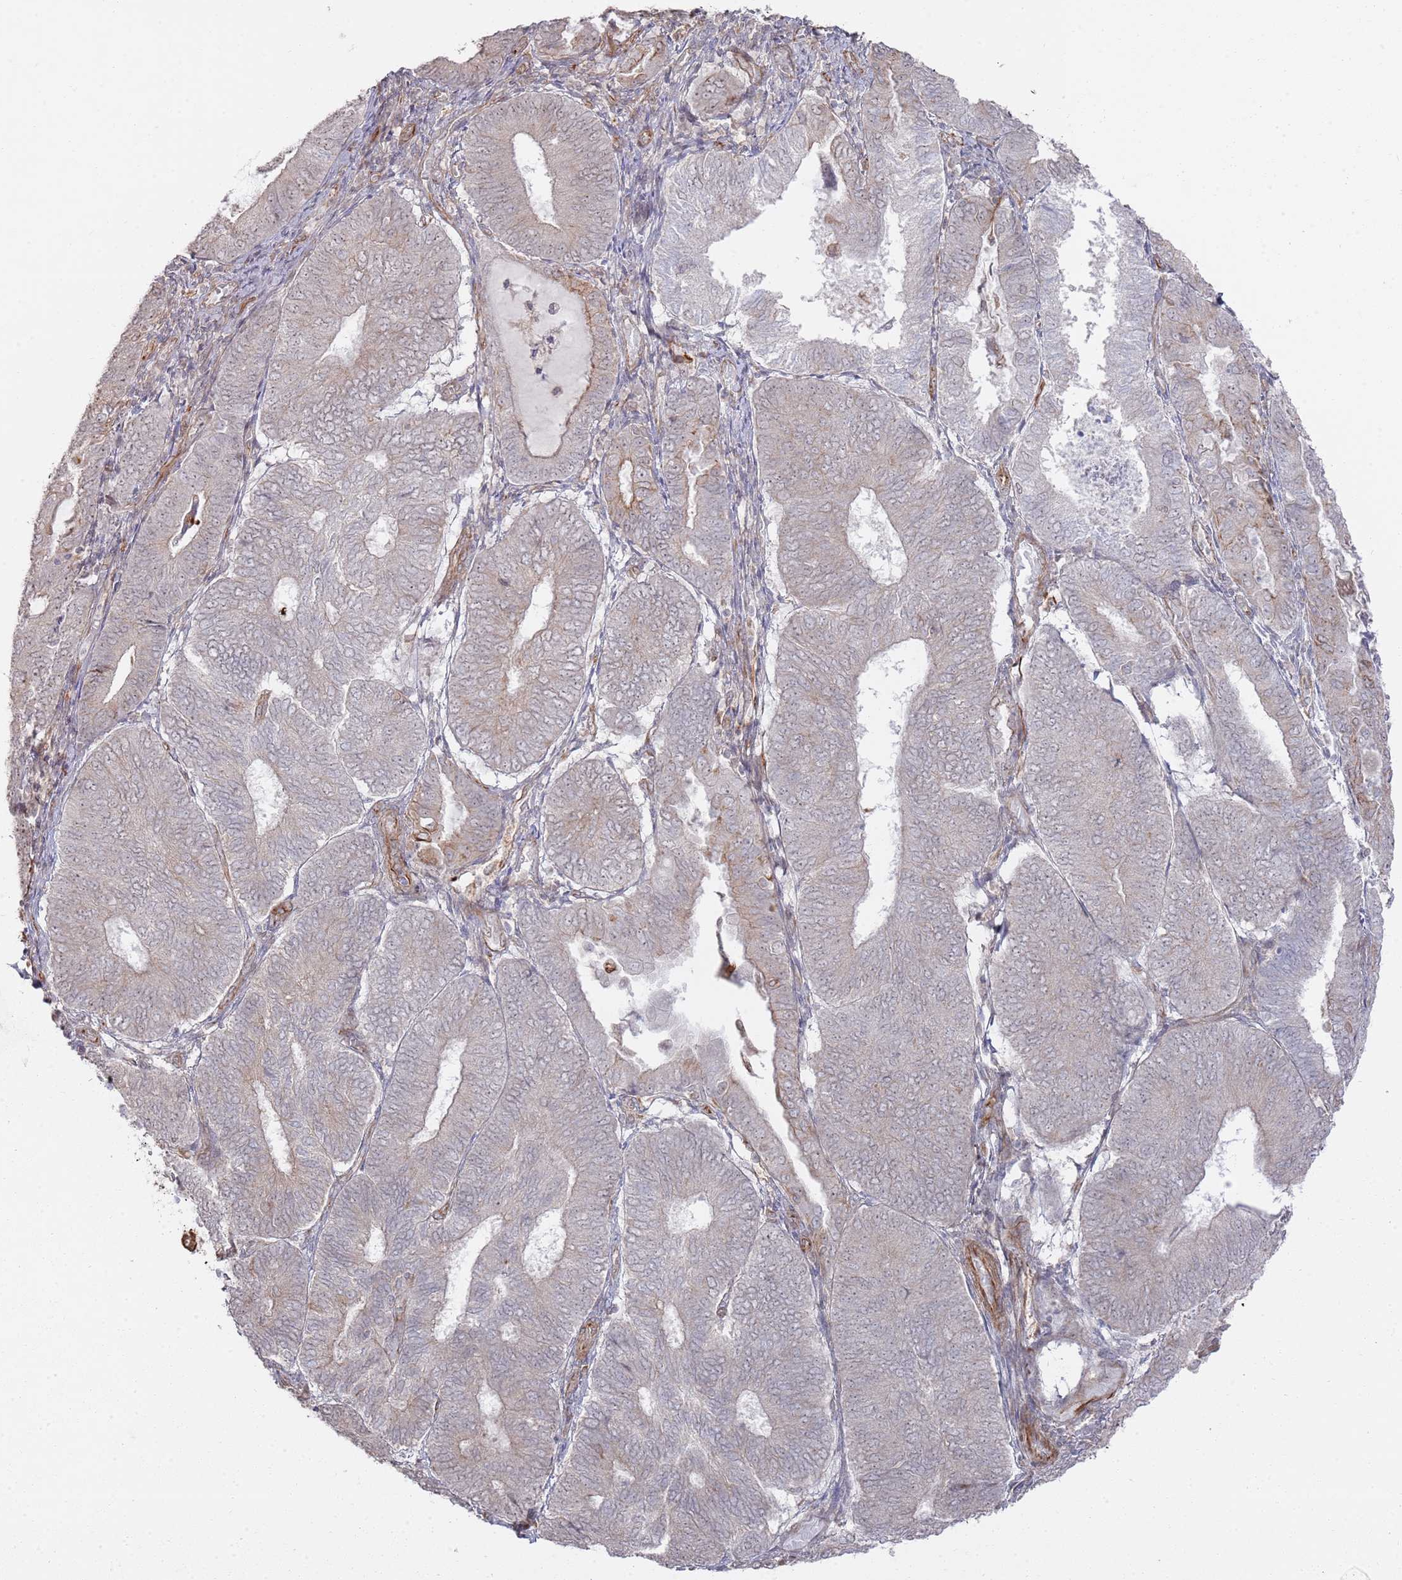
{"staining": {"intensity": "weak", "quantity": "<25%", "location": "cytoplasmic/membranous"}, "tissue": "endometrial cancer", "cell_type": "Tumor cells", "image_type": "cancer", "snomed": [{"axis": "morphology", "description": "Adenocarcinoma, NOS"}, {"axis": "topography", "description": "Endometrium"}], "caption": "Image shows no significant protein positivity in tumor cells of endometrial adenocarcinoma.", "gene": "PHF21A", "patient": {"sex": "female", "age": 81}}